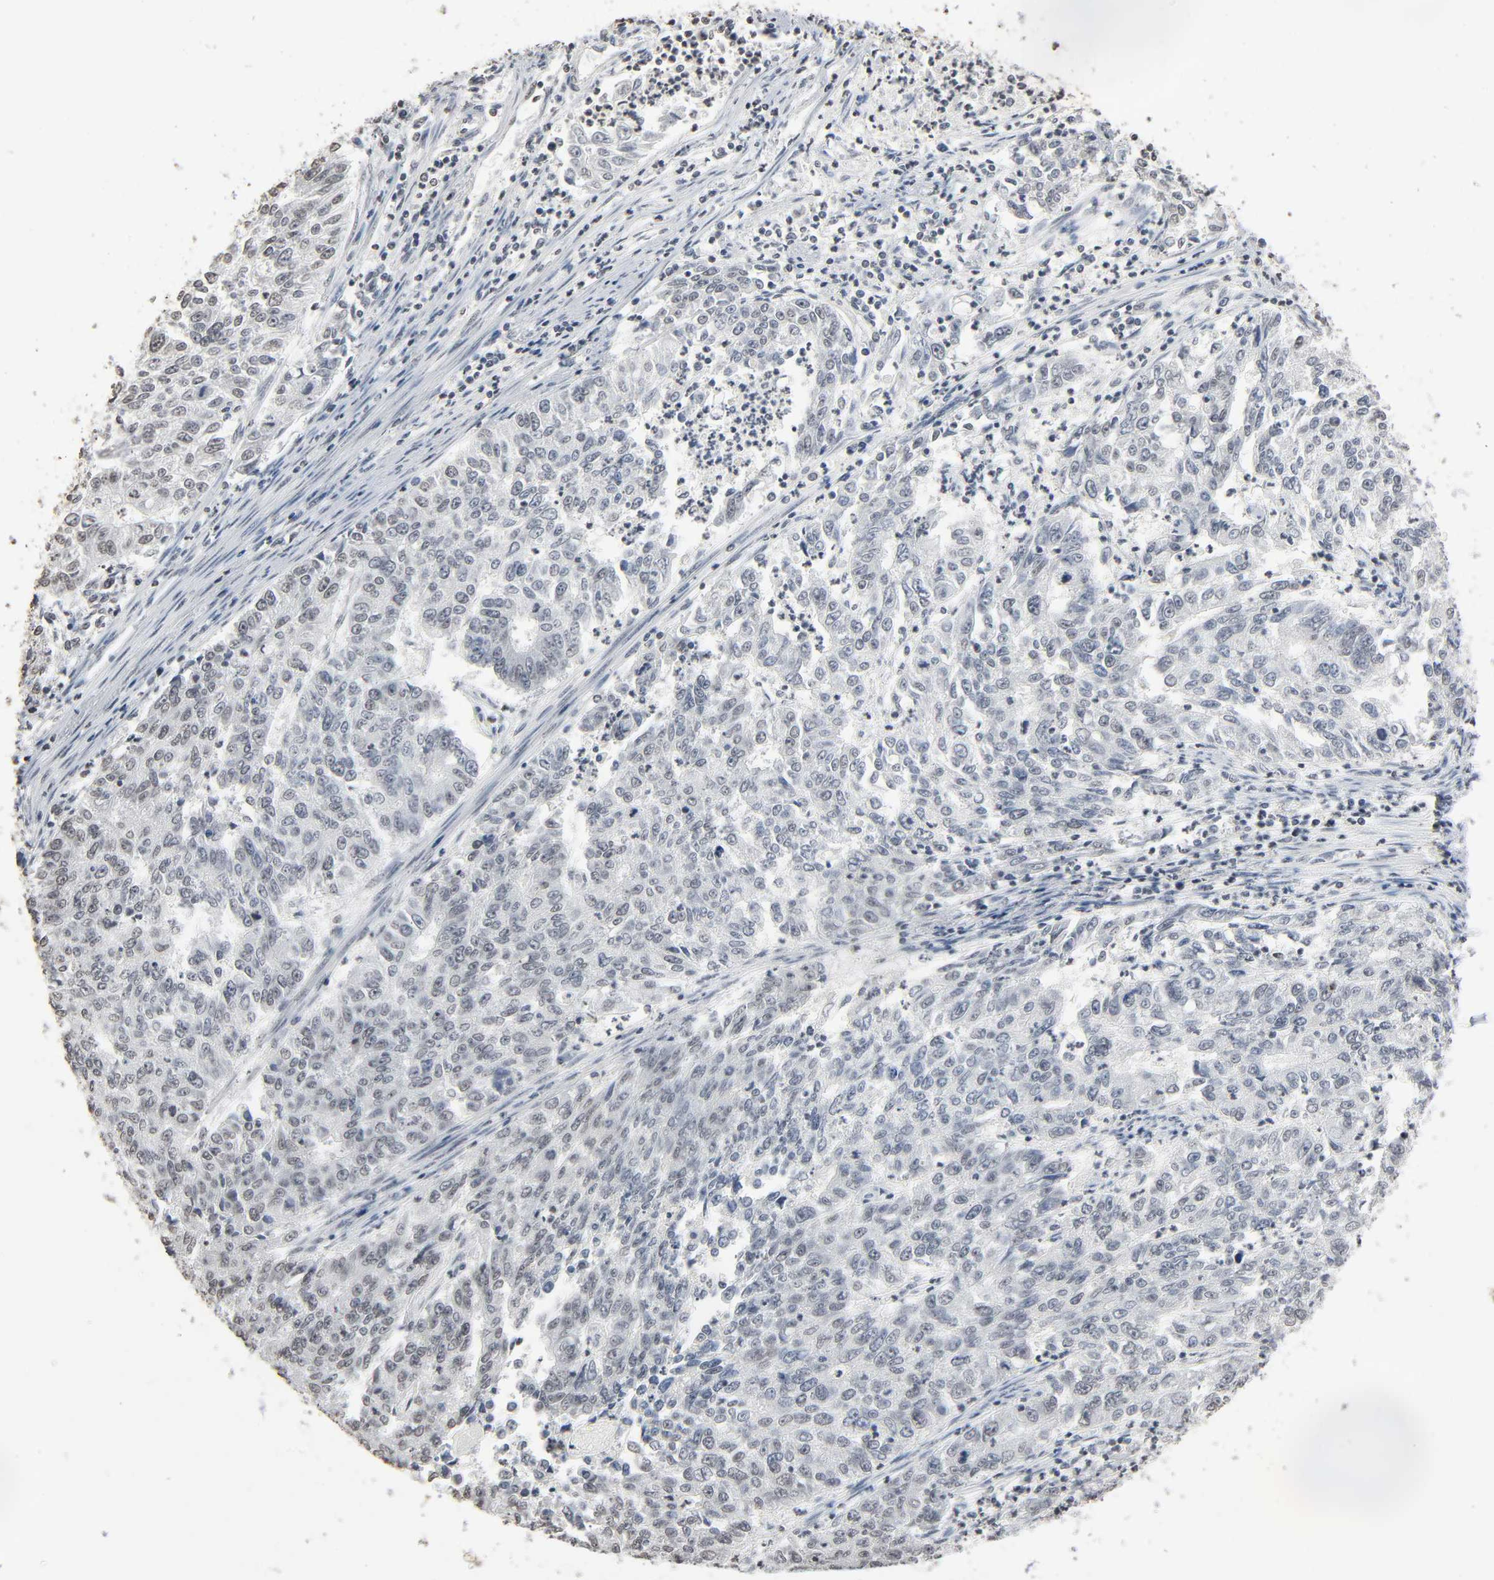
{"staining": {"intensity": "negative", "quantity": "none", "location": "none"}, "tissue": "endometrial cancer", "cell_type": "Tumor cells", "image_type": "cancer", "snomed": [{"axis": "morphology", "description": "Adenocarcinoma, NOS"}, {"axis": "topography", "description": "Endometrium"}], "caption": "Tumor cells show no significant protein positivity in endometrial cancer.", "gene": "STK4", "patient": {"sex": "female", "age": 42}}